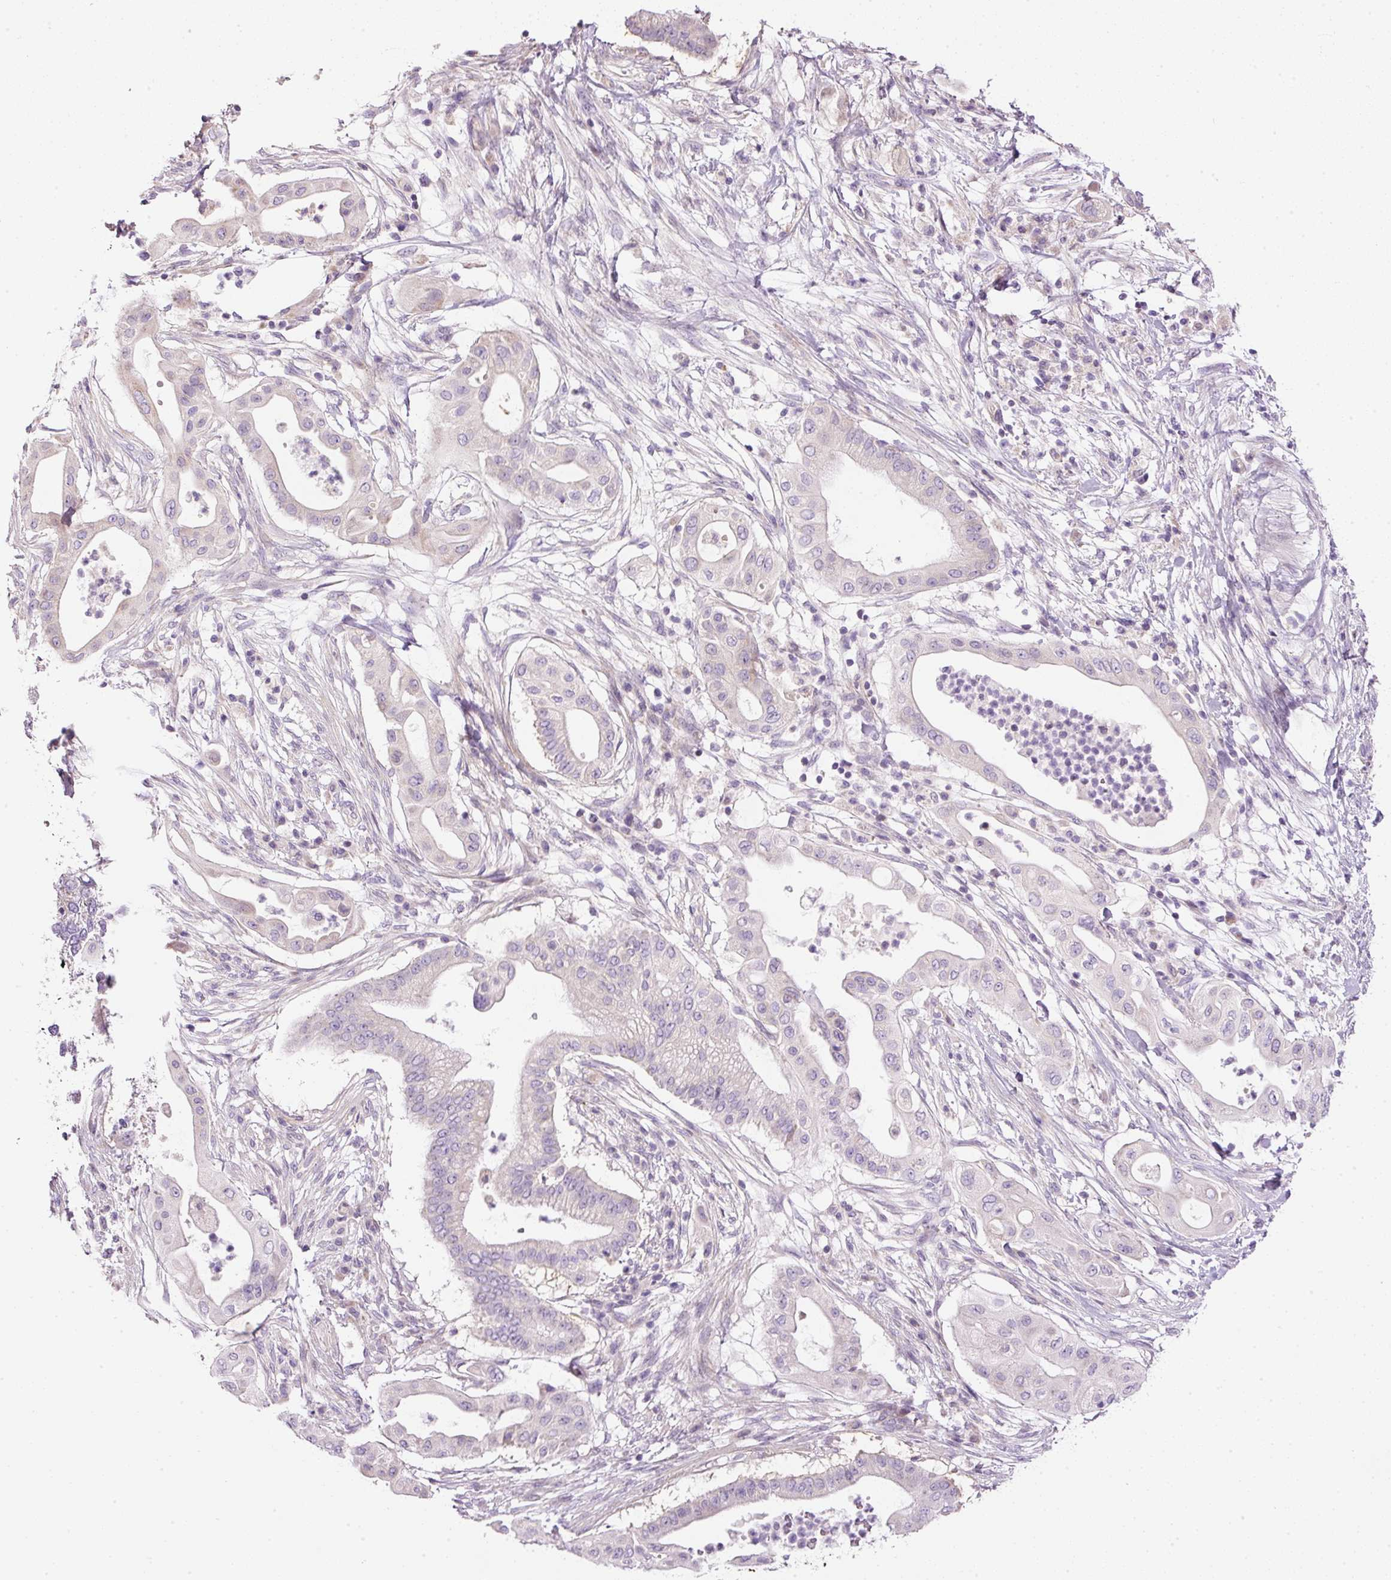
{"staining": {"intensity": "negative", "quantity": "none", "location": "none"}, "tissue": "pancreatic cancer", "cell_type": "Tumor cells", "image_type": "cancer", "snomed": [{"axis": "morphology", "description": "Adenocarcinoma, NOS"}, {"axis": "topography", "description": "Pancreas"}], "caption": "This photomicrograph is of adenocarcinoma (pancreatic) stained with IHC to label a protein in brown with the nuclei are counter-stained blue. There is no staining in tumor cells.", "gene": "KPNA5", "patient": {"sex": "male", "age": 68}}